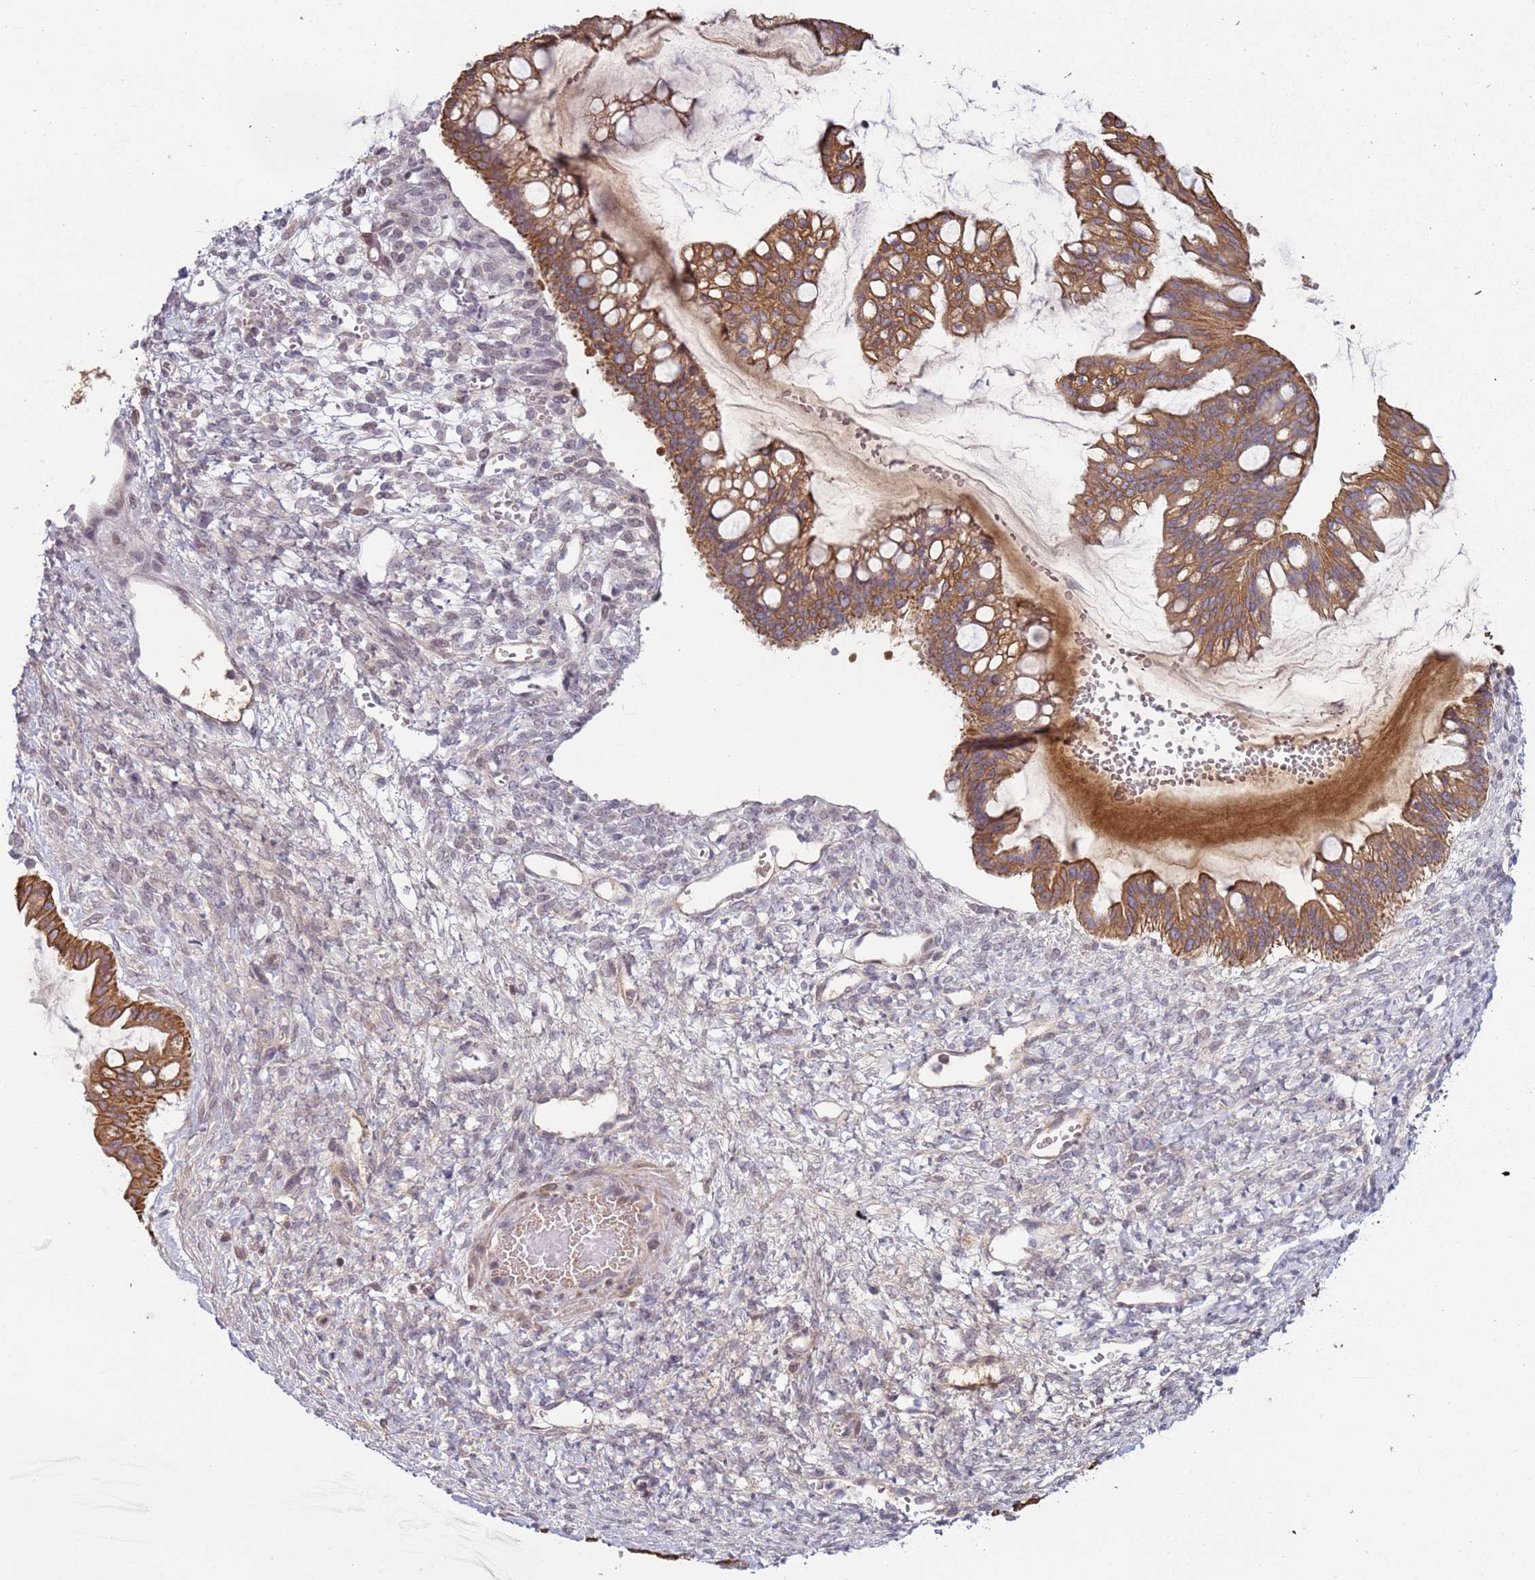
{"staining": {"intensity": "moderate", "quantity": ">75%", "location": "cytoplasmic/membranous"}, "tissue": "ovarian cancer", "cell_type": "Tumor cells", "image_type": "cancer", "snomed": [{"axis": "morphology", "description": "Cystadenocarcinoma, mucinous, NOS"}, {"axis": "topography", "description": "Ovary"}], "caption": "IHC (DAB) staining of human mucinous cystadenocarcinoma (ovarian) reveals moderate cytoplasmic/membranous protein expression in about >75% of tumor cells. Nuclei are stained in blue.", "gene": "NPAP1", "patient": {"sex": "female", "age": 73}}